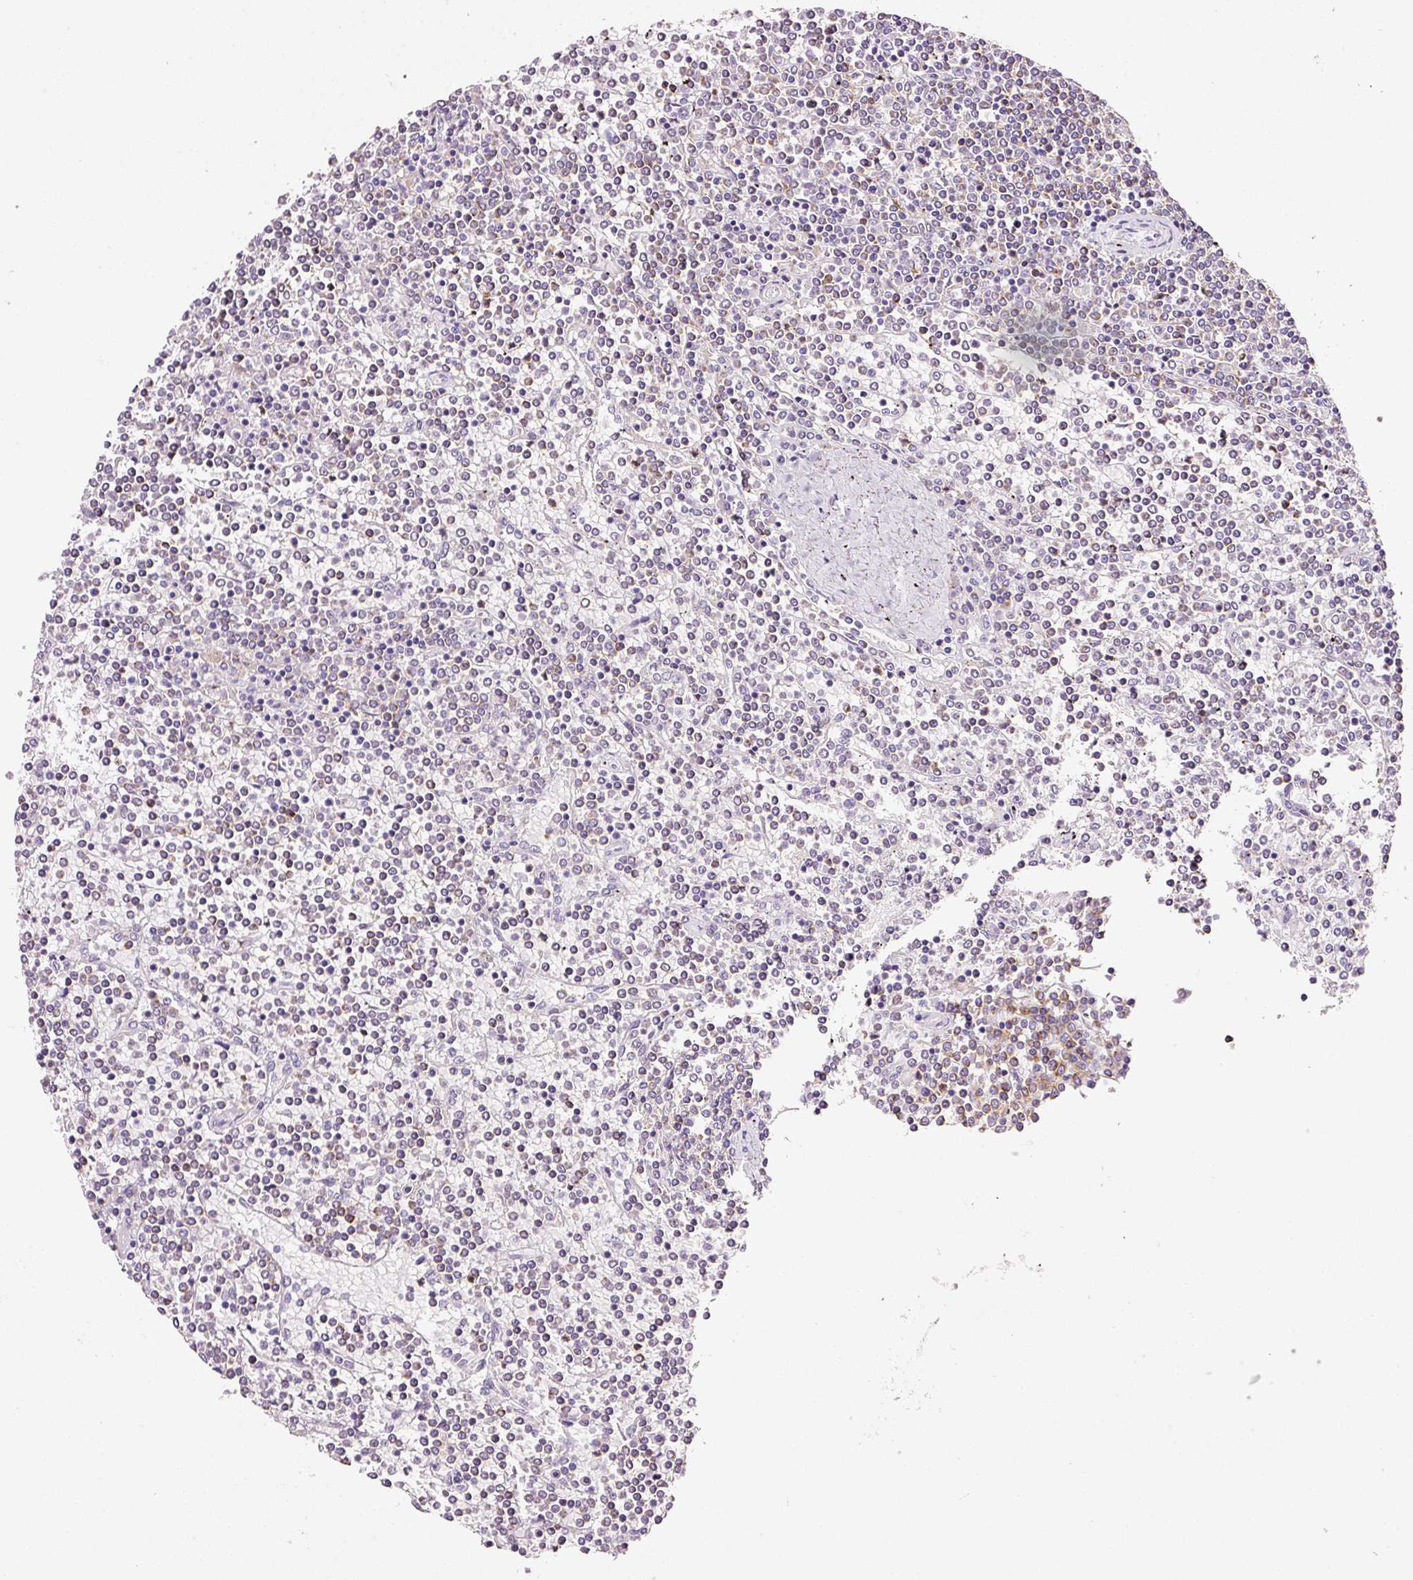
{"staining": {"intensity": "weak", "quantity": "<25%", "location": "cytoplasmic/membranous"}, "tissue": "lymphoma", "cell_type": "Tumor cells", "image_type": "cancer", "snomed": [{"axis": "morphology", "description": "Malignant lymphoma, non-Hodgkin's type, Low grade"}, {"axis": "topography", "description": "Spleen"}], "caption": "A high-resolution micrograph shows immunohistochemistry (IHC) staining of lymphoma, which shows no significant expression in tumor cells.", "gene": "CYB561A3", "patient": {"sex": "female", "age": 19}}